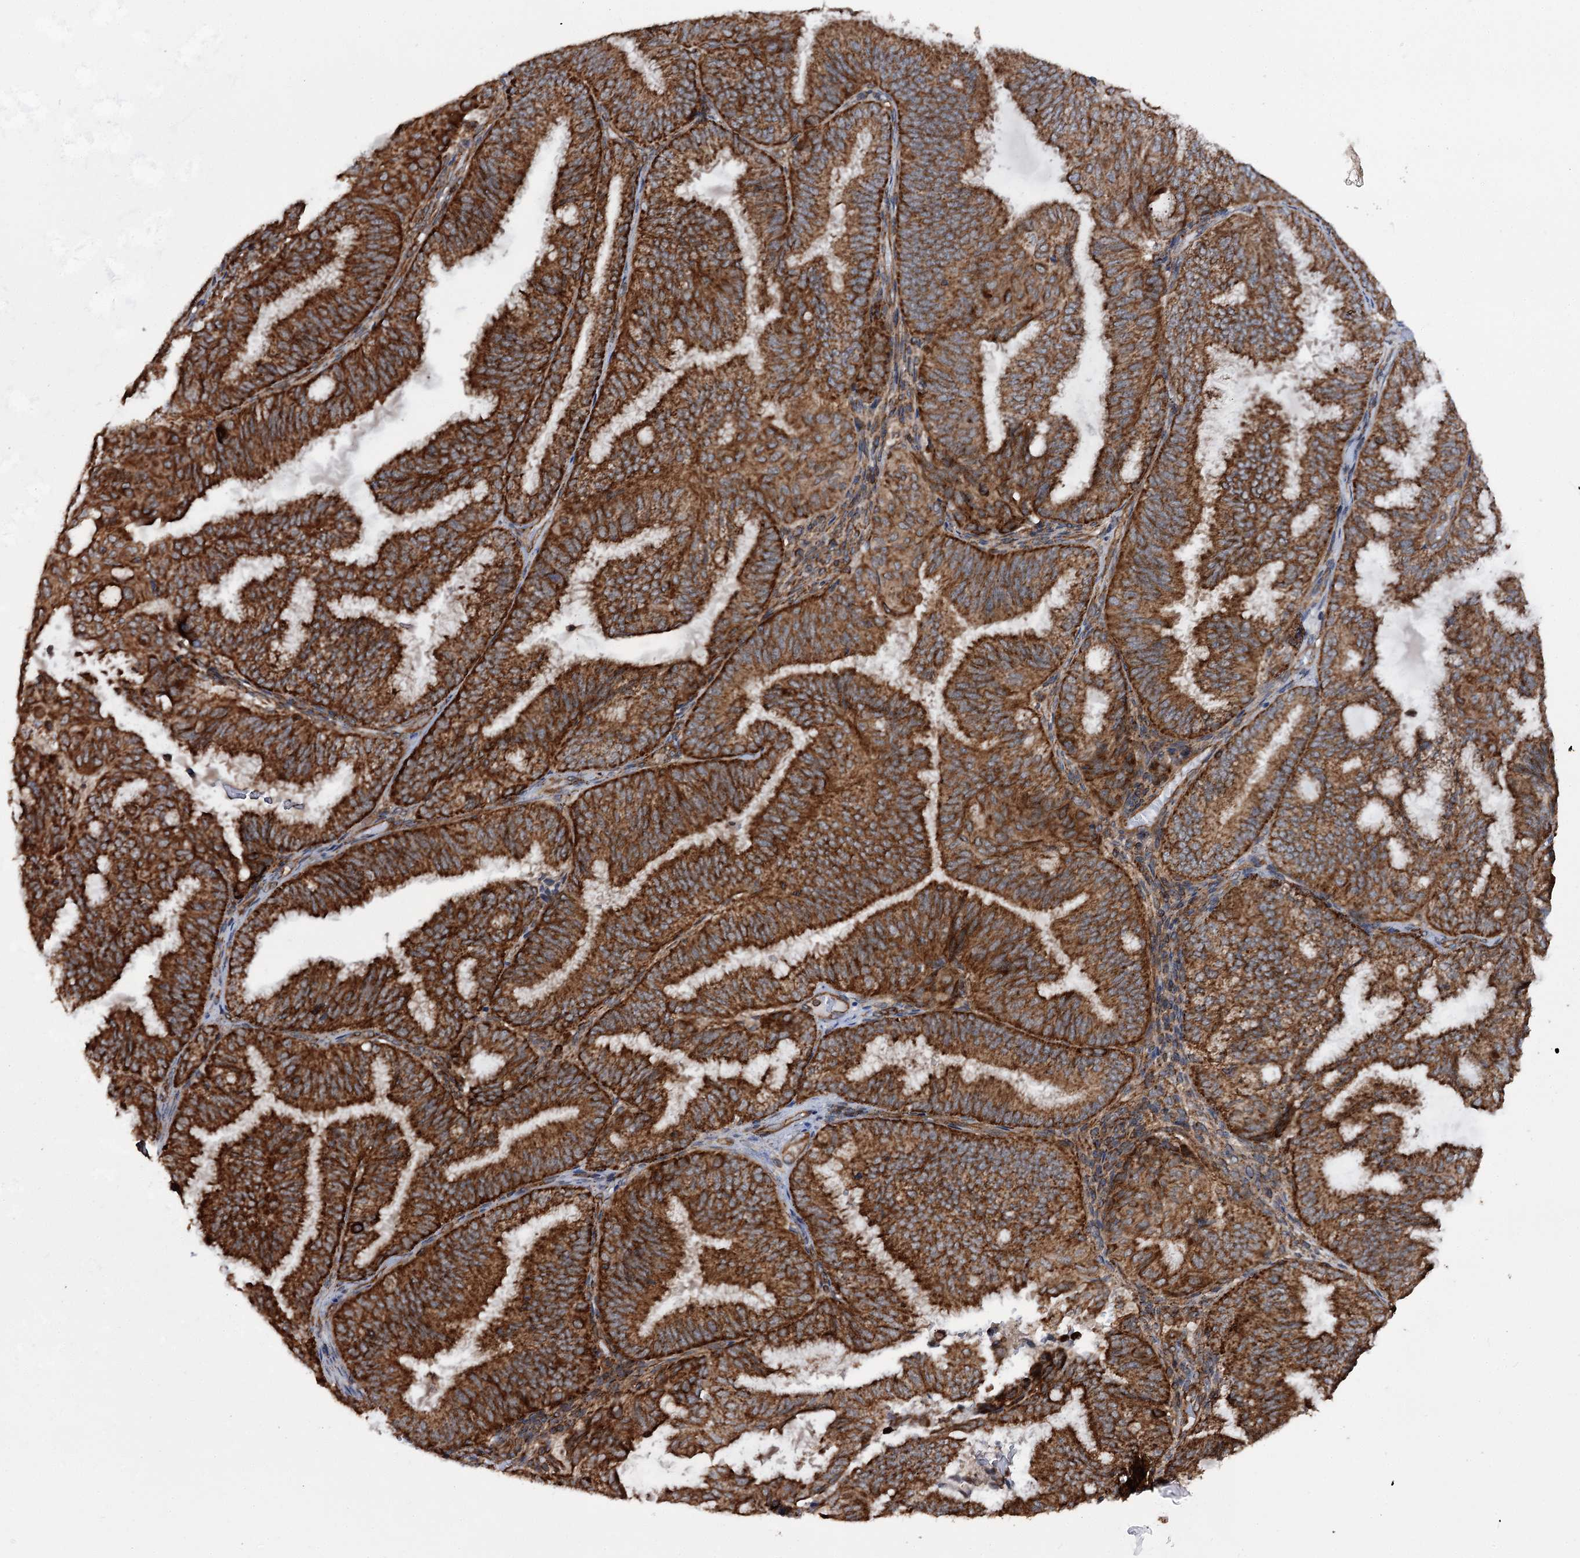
{"staining": {"intensity": "strong", "quantity": ">75%", "location": "cytoplasmic/membranous"}, "tissue": "endometrial cancer", "cell_type": "Tumor cells", "image_type": "cancer", "snomed": [{"axis": "morphology", "description": "Adenocarcinoma, NOS"}, {"axis": "topography", "description": "Endometrium"}], "caption": "Immunohistochemical staining of human endometrial cancer (adenocarcinoma) reveals high levels of strong cytoplasmic/membranous protein positivity in approximately >75% of tumor cells. The staining was performed using DAB (3,3'-diaminobenzidine) to visualize the protein expression in brown, while the nuclei were stained in blue with hematoxylin (Magnification: 20x).", "gene": "FGFR1OP2", "patient": {"sex": "female", "age": 49}}